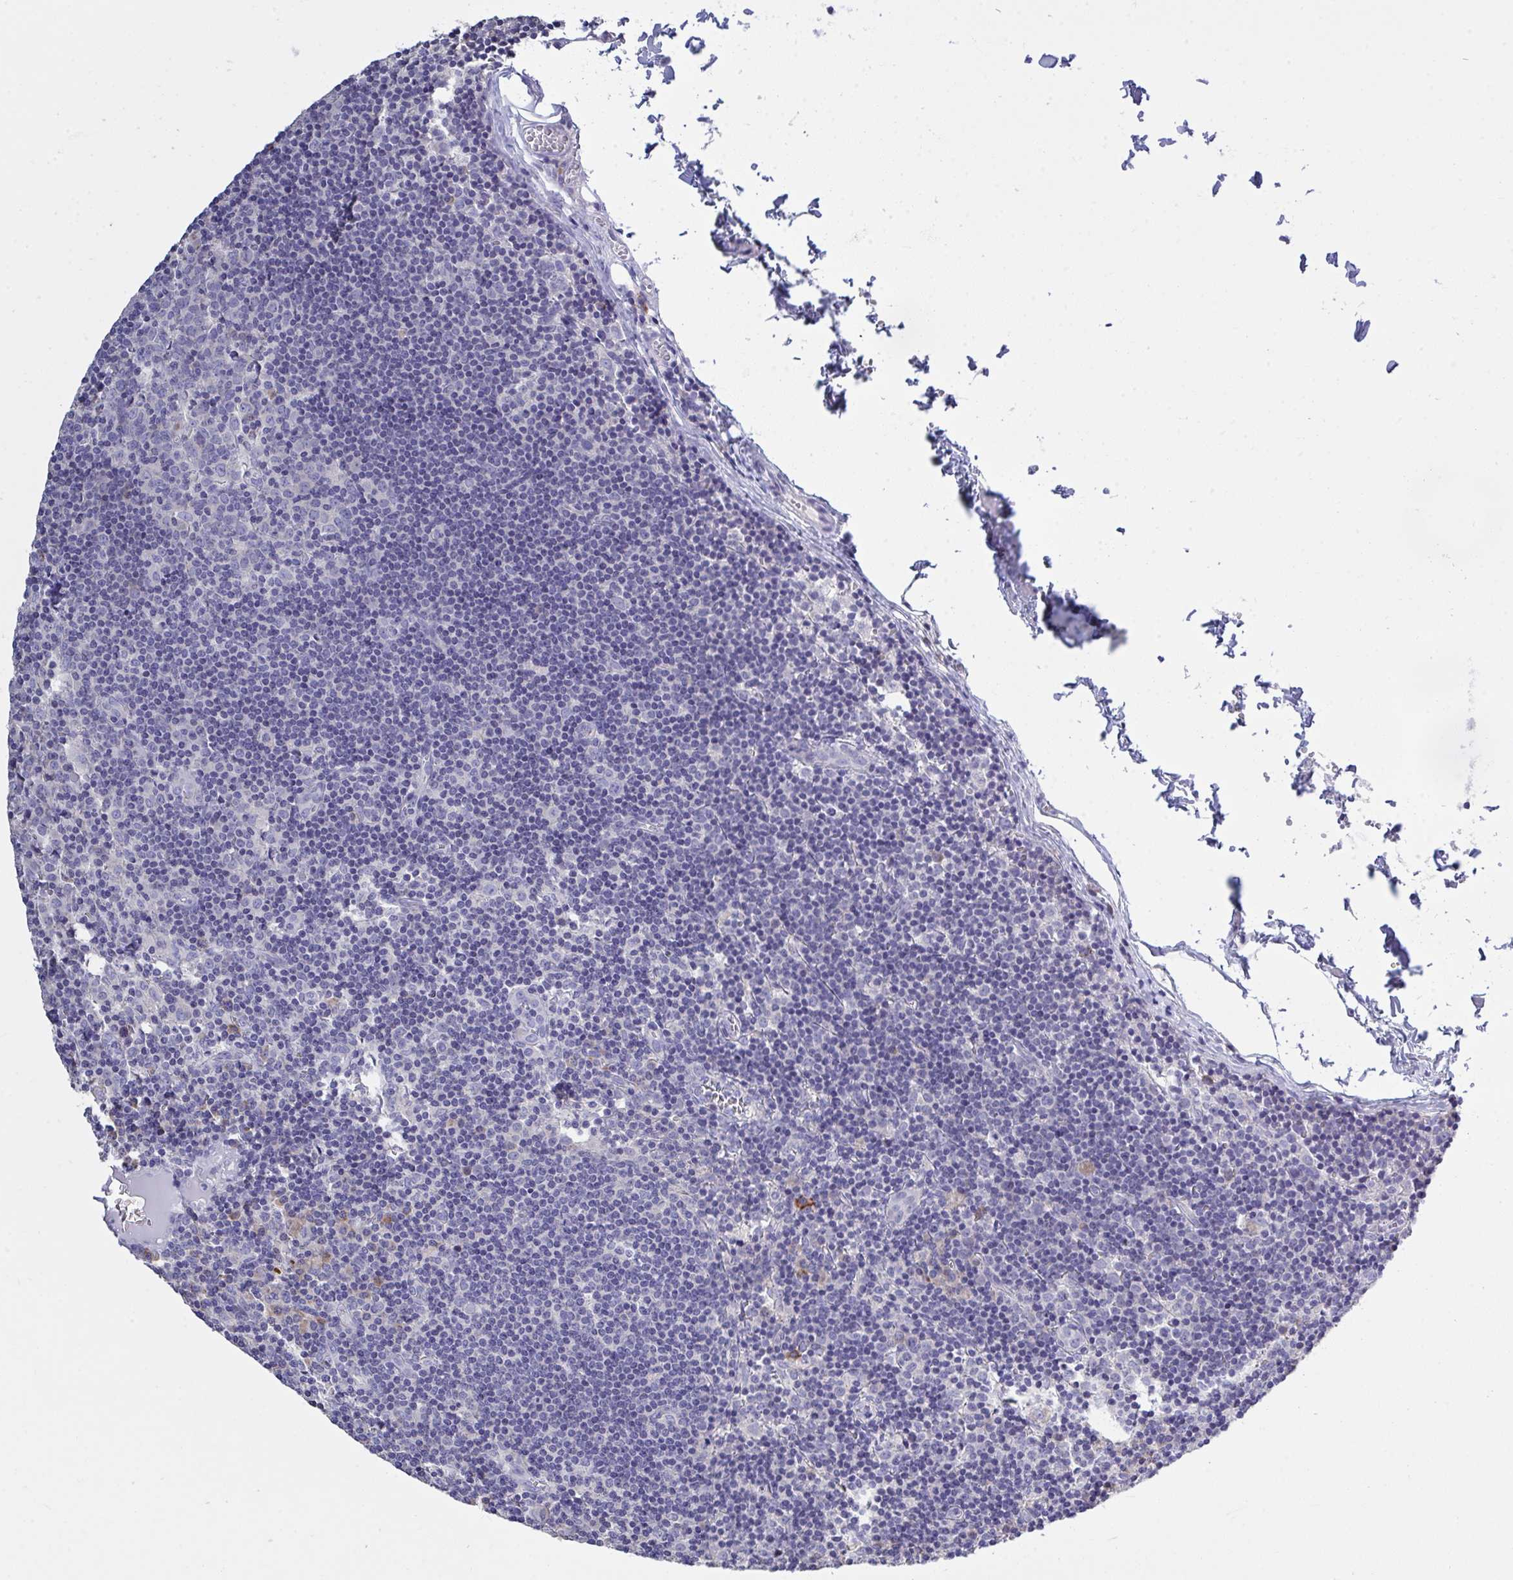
{"staining": {"intensity": "moderate", "quantity": "<25%", "location": "cytoplasmic/membranous"}, "tissue": "lymph node", "cell_type": "Germinal center cells", "image_type": "normal", "snomed": [{"axis": "morphology", "description": "Normal tissue, NOS"}, {"axis": "topography", "description": "Lymph node"}], "caption": "High-magnification brightfield microscopy of unremarkable lymph node stained with DAB (3,3'-diaminobenzidine) (brown) and counterstained with hematoxylin (blue). germinal center cells exhibit moderate cytoplasmic/membranous expression is identified in approximately<25% of cells.", "gene": "LRRC58", "patient": {"sex": "female", "age": 45}}